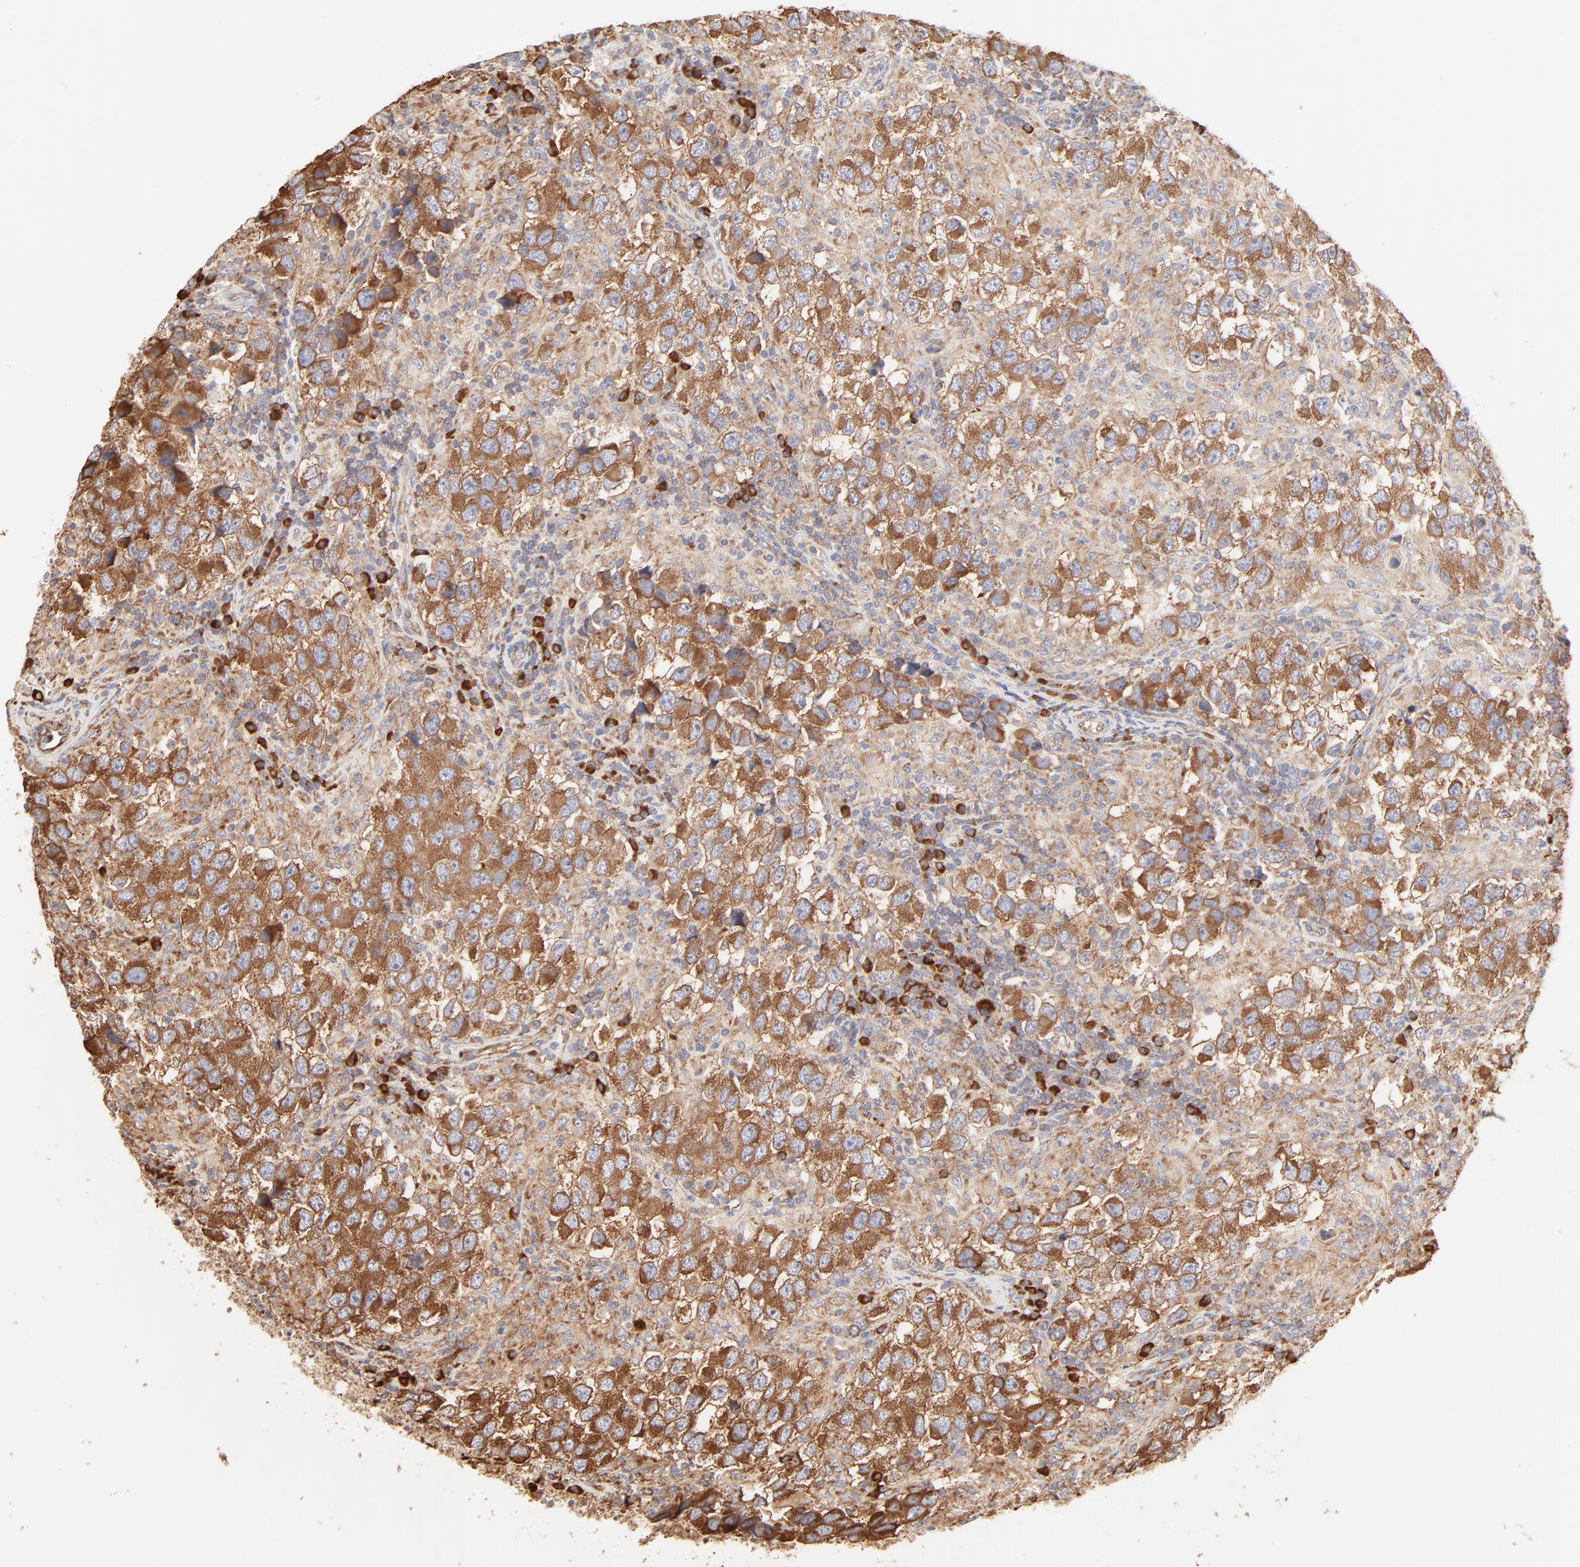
{"staining": {"intensity": "moderate", "quantity": ">75%", "location": "cytoplasmic/membranous"}, "tissue": "testis cancer", "cell_type": "Tumor cells", "image_type": "cancer", "snomed": [{"axis": "morphology", "description": "Carcinoma, Embryonal, NOS"}, {"axis": "topography", "description": "Testis"}], "caption": "Brown immunohistochemical staining in testis embryonal carcinoma shows moderate cytoplasmic/membranous positivity in about >75% of tumor cells.", "gene": "RPS20", "patient": {"sex": "male", "age": 21}}